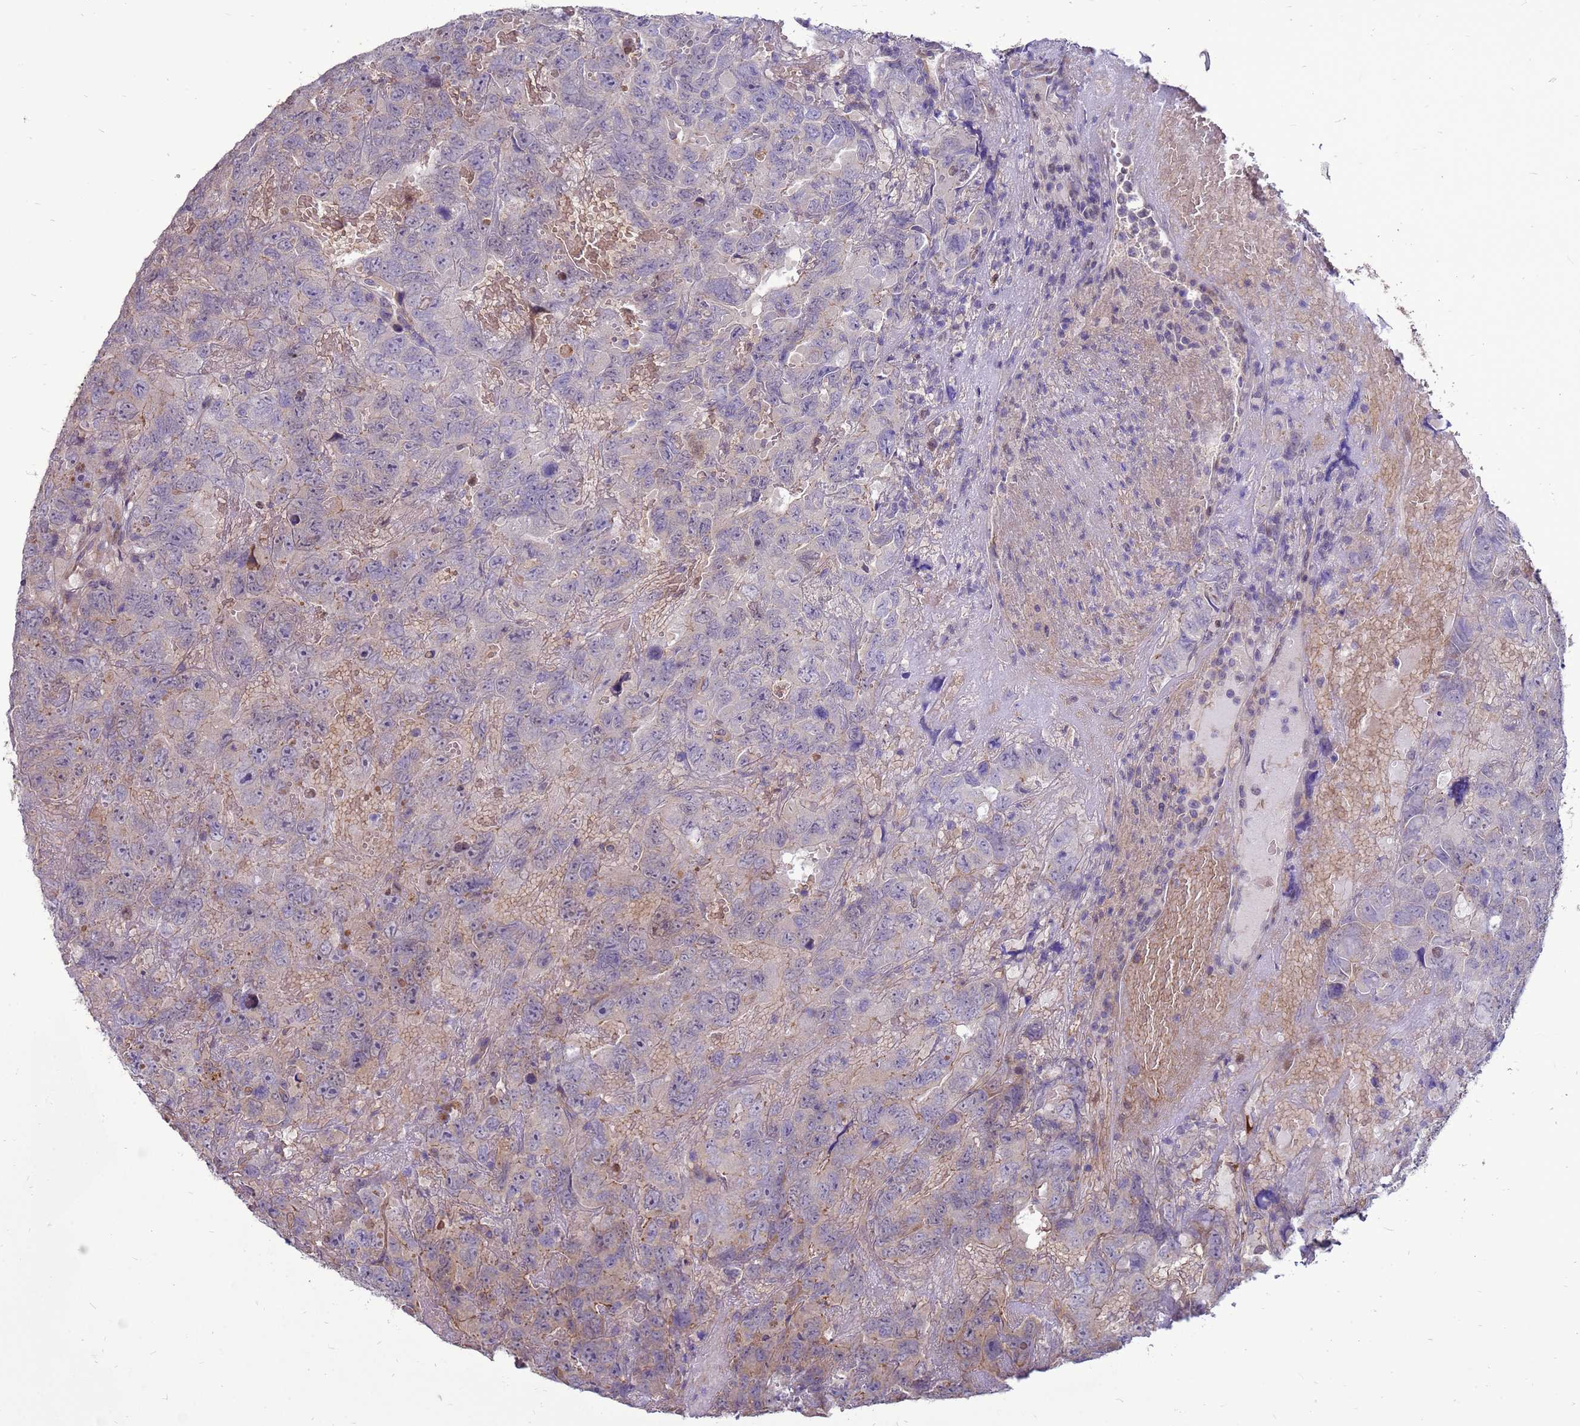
{"staining": {"intensity": "negative", "quantity": "none", "location": "none"}, "tissue": "testis cancer", "cell_type": "Tumor cells", "image_type": "cancer", "snomed": [{"axis": "morphology", "description": "Carcinoma, Embryonal, NOS"}, {"axis": "topography", "description": "Testis"}], "caption": "Immunohistochemistry histopathology image of testis embryonal carcinoma stained for a protein (brown), which displays no staining in tumor cells.", "gene": "EIF4EBP3", "patient": {"sex": "male", "age": 45}}